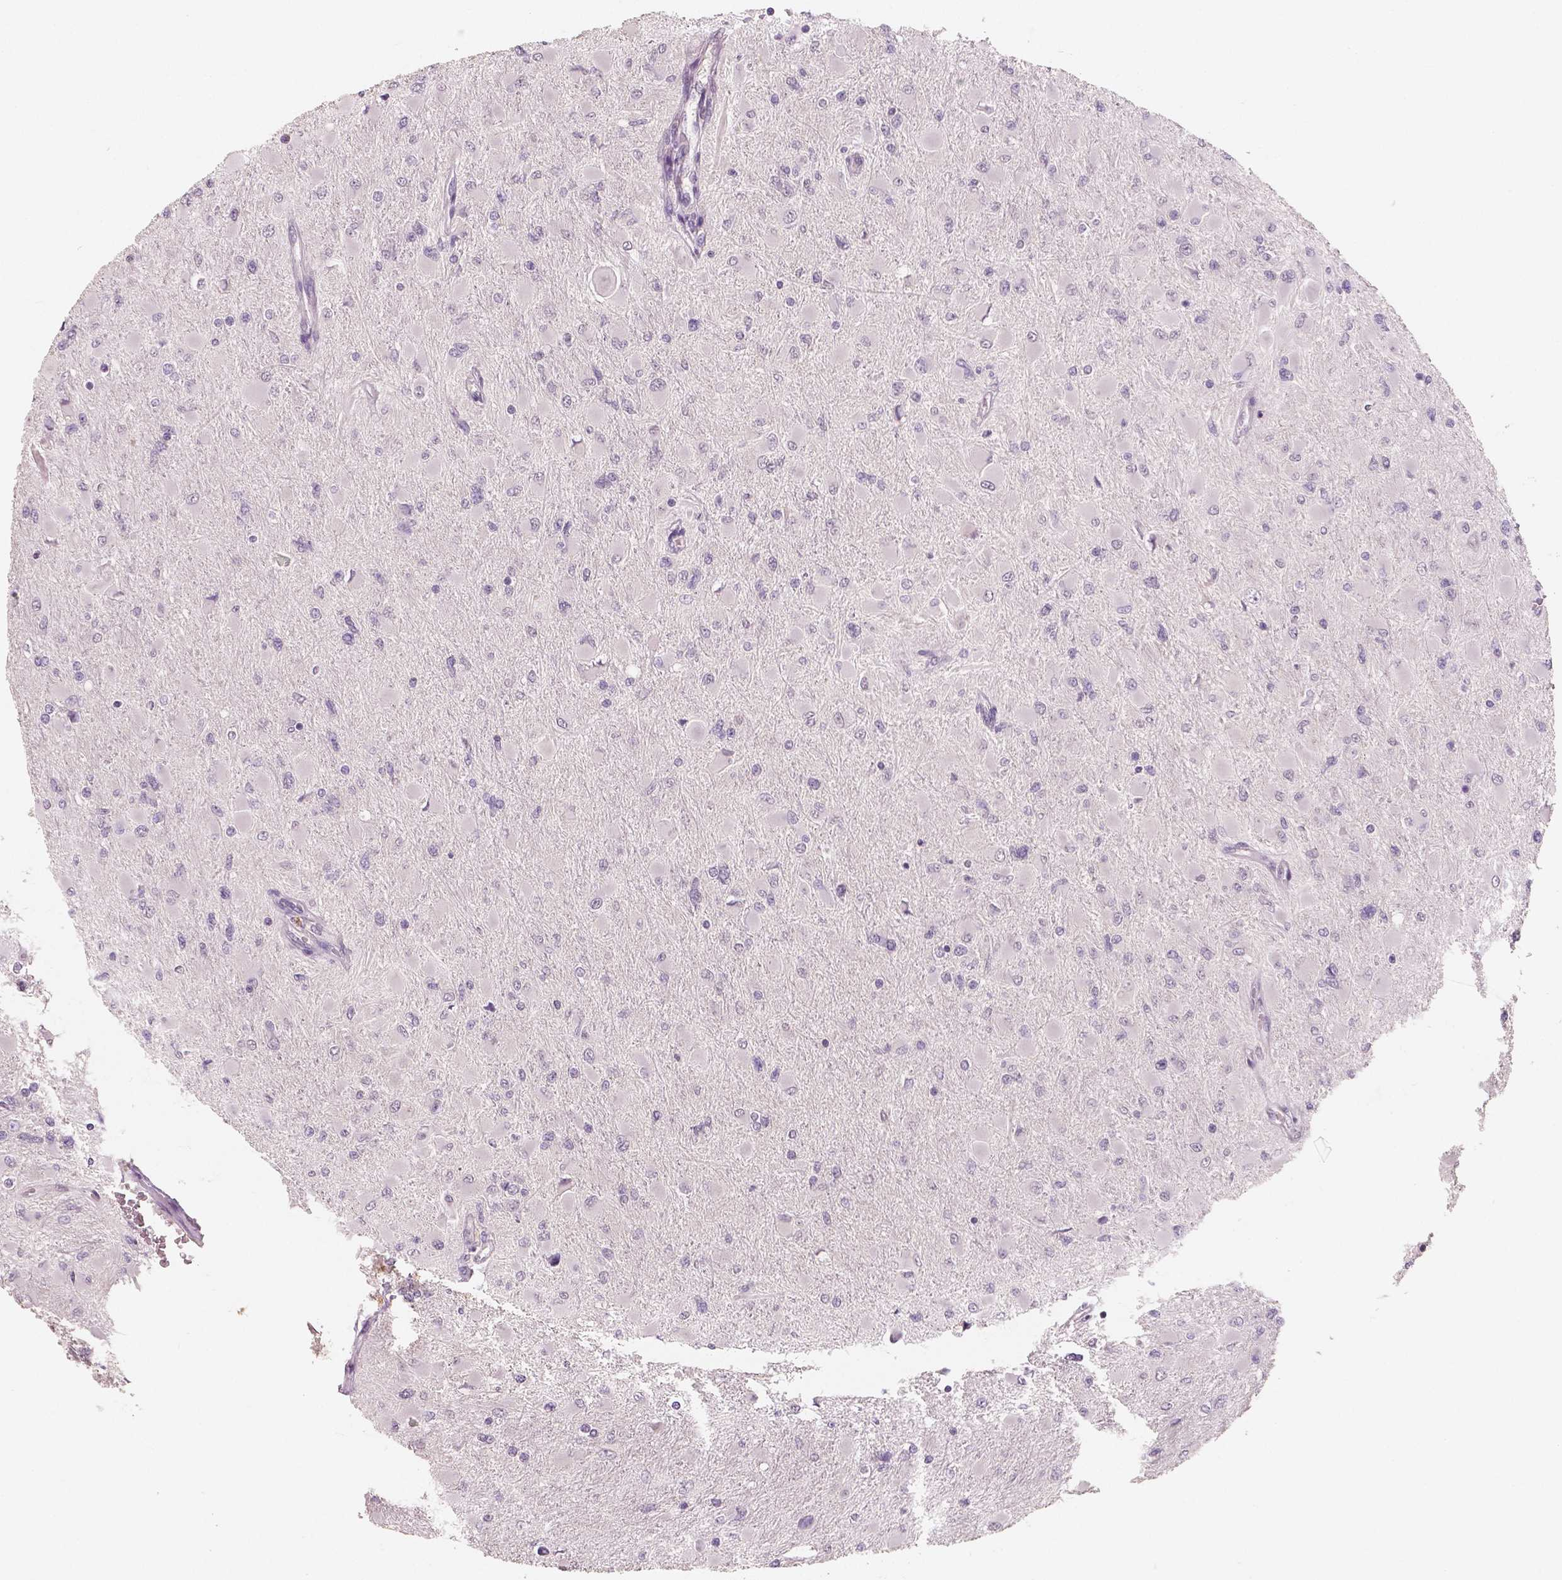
{"staining": {"intensity": "negative", "quantity": "none", "location": "none"}, "tissue": "glioma", "cell_type": "Tumor cells", "image_type": "cancer", "snomed": [{"axis": "morphology", "description": "Glioma, malignant, High grade"}, {"axis": "topography", "description": "Cerebral cortex"}], "caption": "Immunohistochemistry of human glioma displays no staining in tumor cells. The staining is performed using DAB brown chromogen with nuclei counter-stained in using hematoxylin.", "gene": "KIT", "patient": {"sex": "female", "age": 36}}